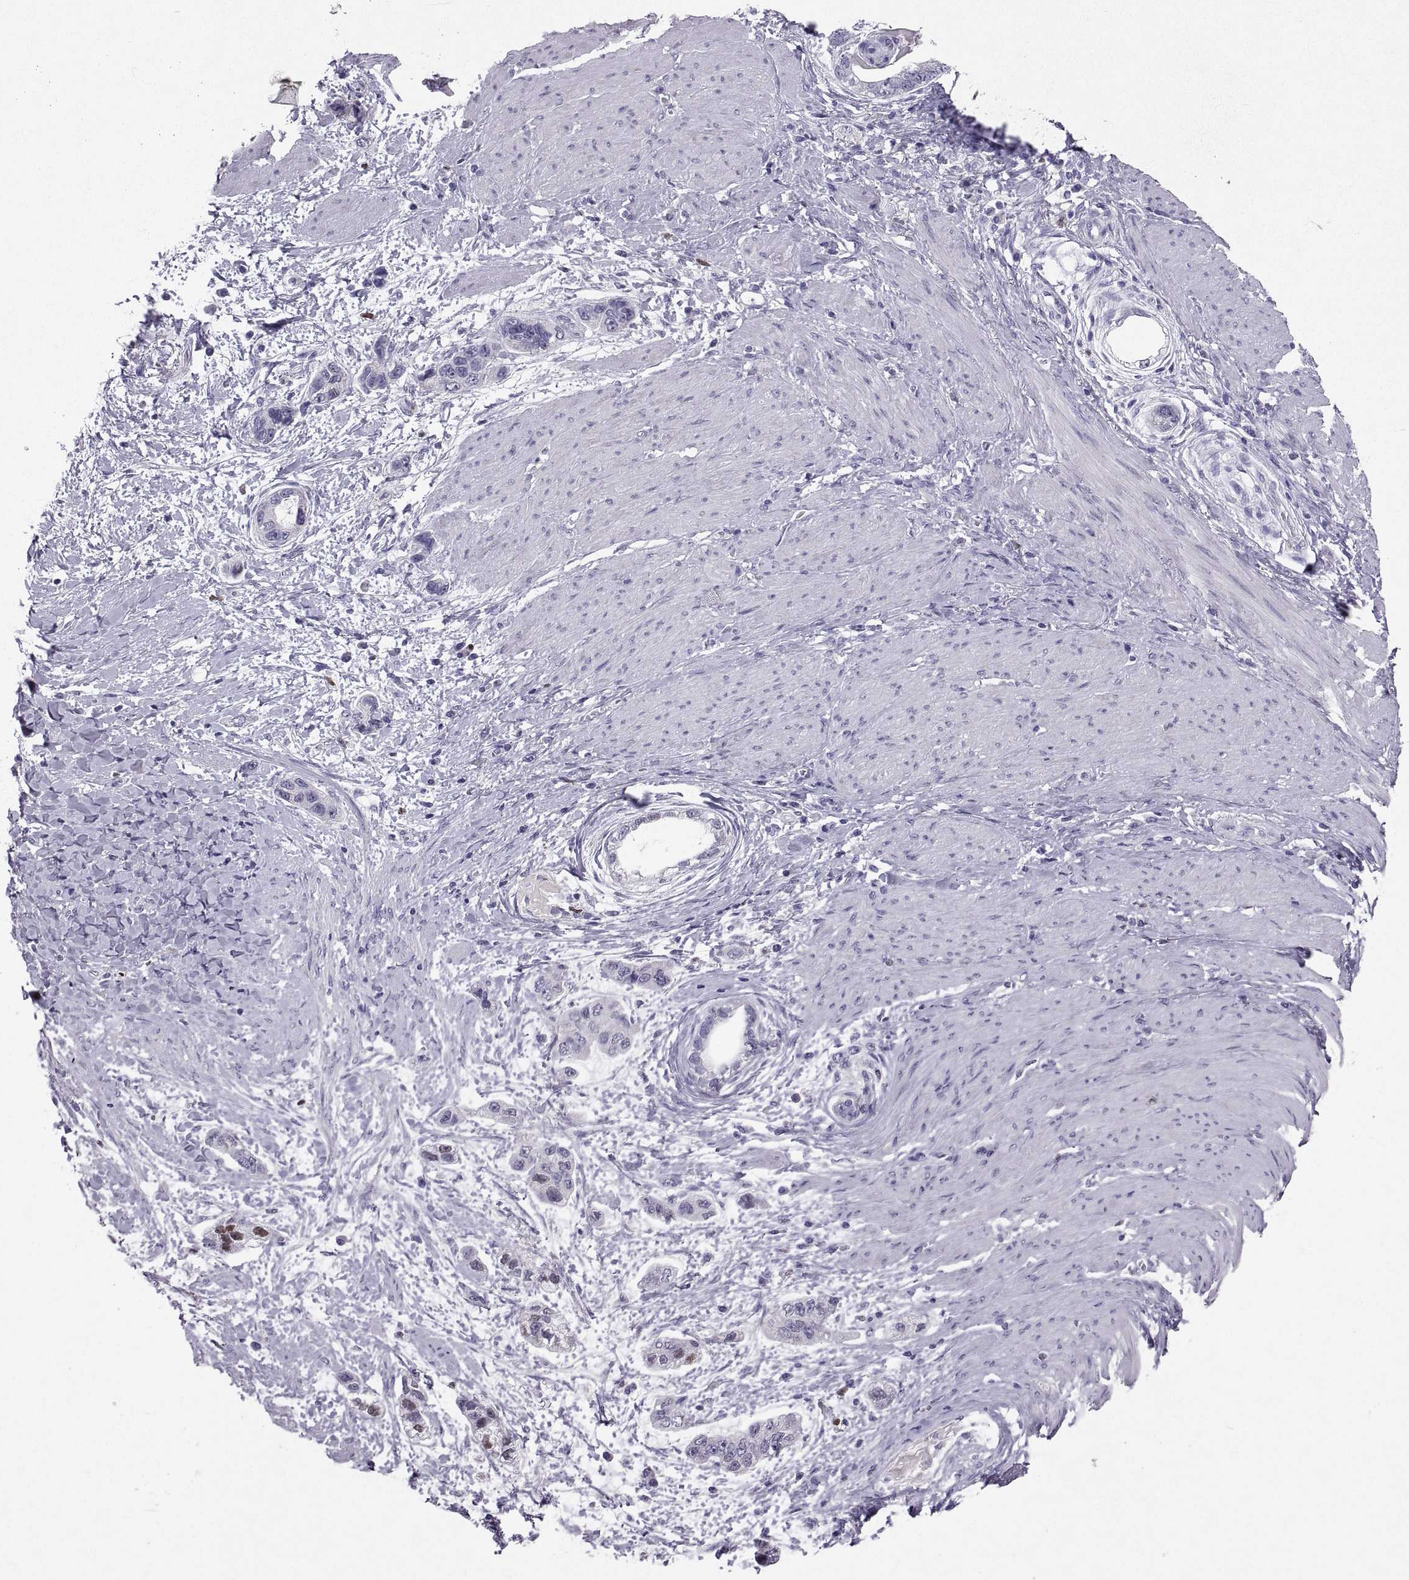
{"staining": {"intensity": "weak", "quantity": "<25%", "location": "nuclear"}, "tissue": "stomach cancer", "cell_type": "Tumor cells", "image_type": "cancer", "snomed": [{"axis": "morphology", "description": "Adenocarcinoma, NOS"}, {"axis": "topography", "description": "Stomach, lower"}], "caption": "This is an IHC photomicrograph of stomach cancer. There is no staining in tumor cells.", "gene": "SOX21", "patient": {"sex": "female", "age": 93}}